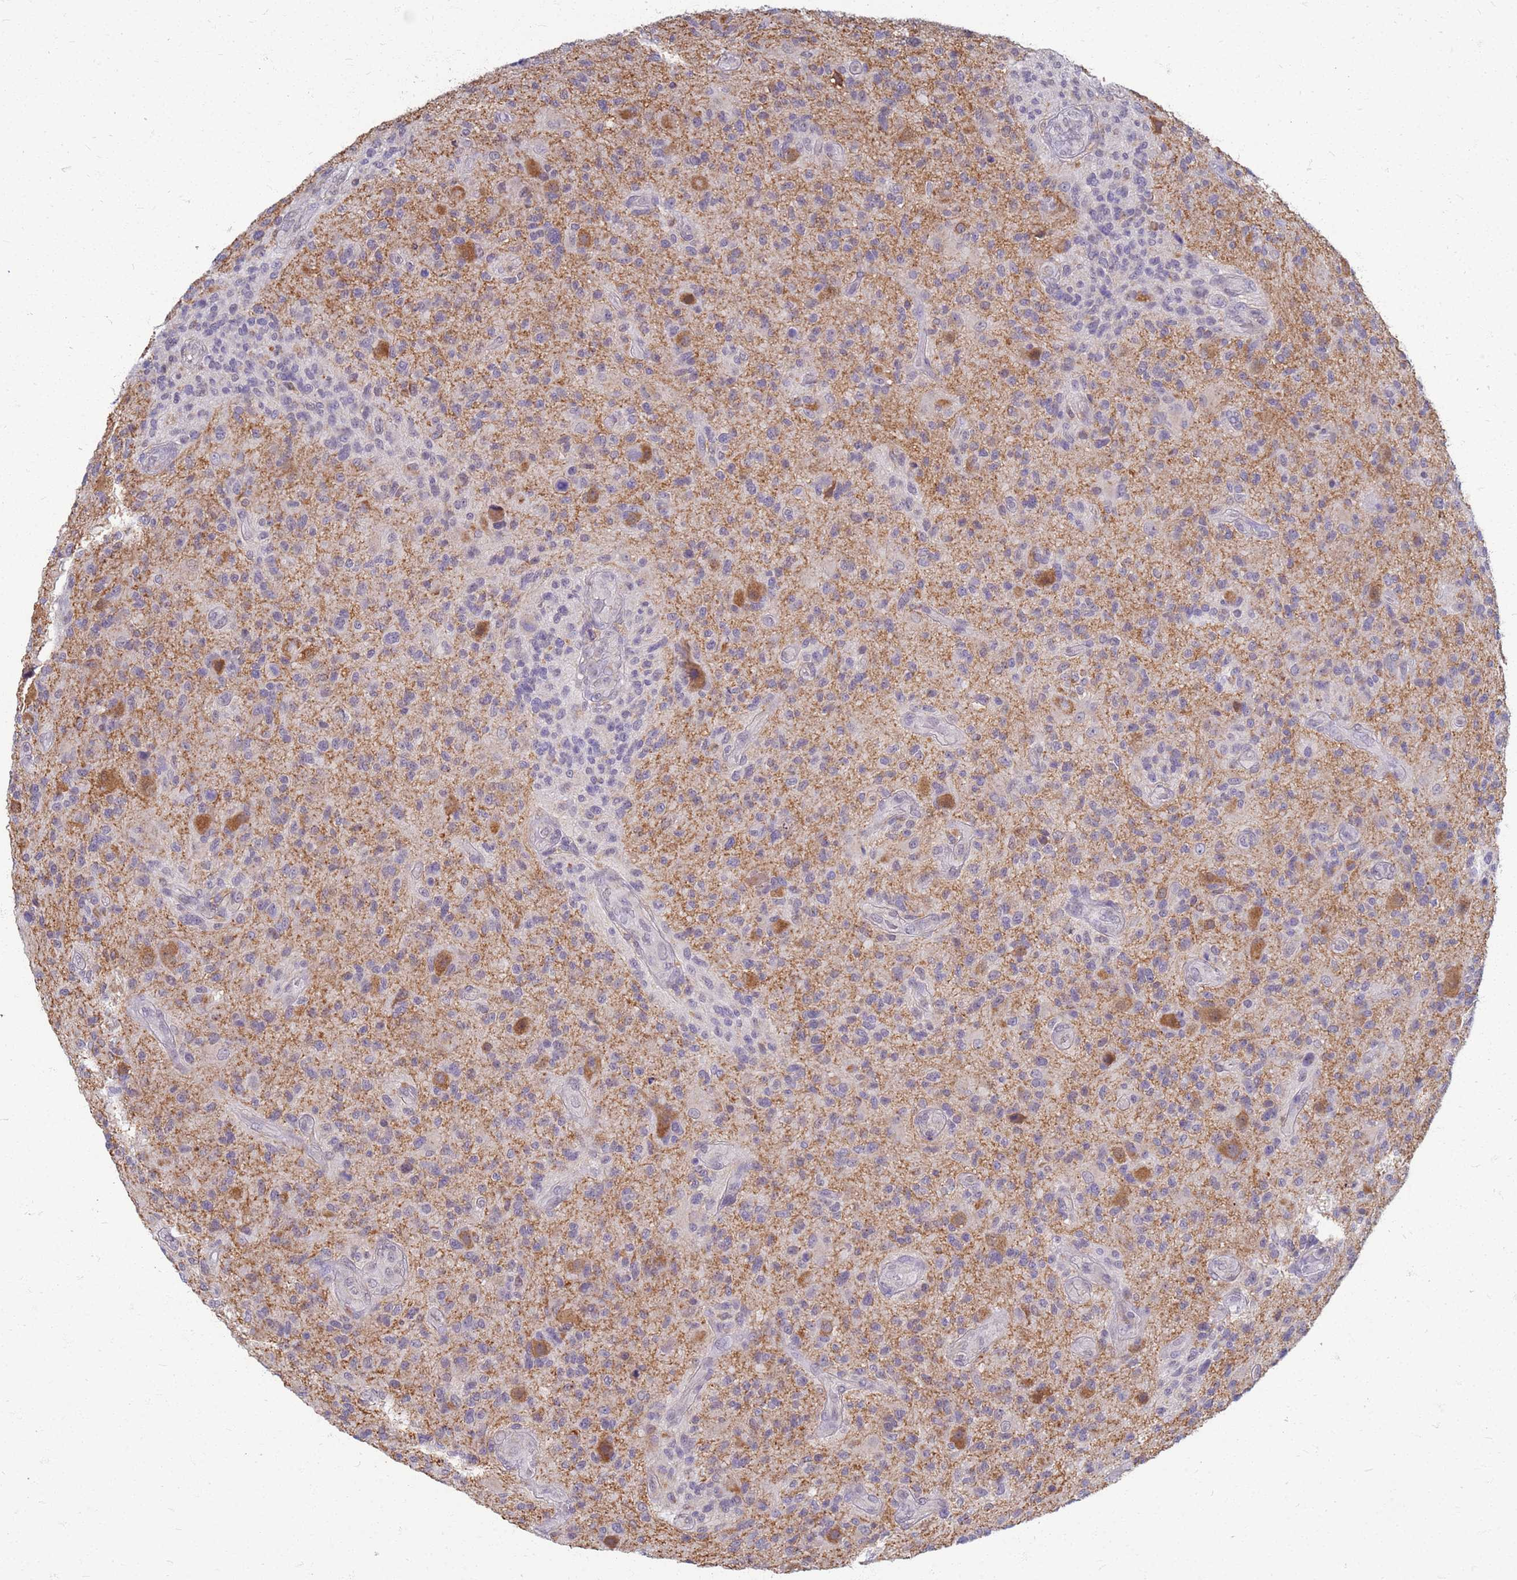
{"staining": {"intensity": "moderate", "quantity": "<25%", "location": "cytoplasmic/membranous"}, "tissue": "glioma", "cell_type": "Tumor cells", "image_type": "cancer", "snomed": [{"axis": "morphology", "description": "Glioma, malignant, High grade"}, {"axis": "topography", "description": "Brain"}], "caption": "Brown immunohistochemical staining in glioma shows moderate cytoplasmic/membranous positivity in about <25% of tumor cells.", "gene": "ATP6V1E1", "patient": {"sex": "male", "age": 47}}